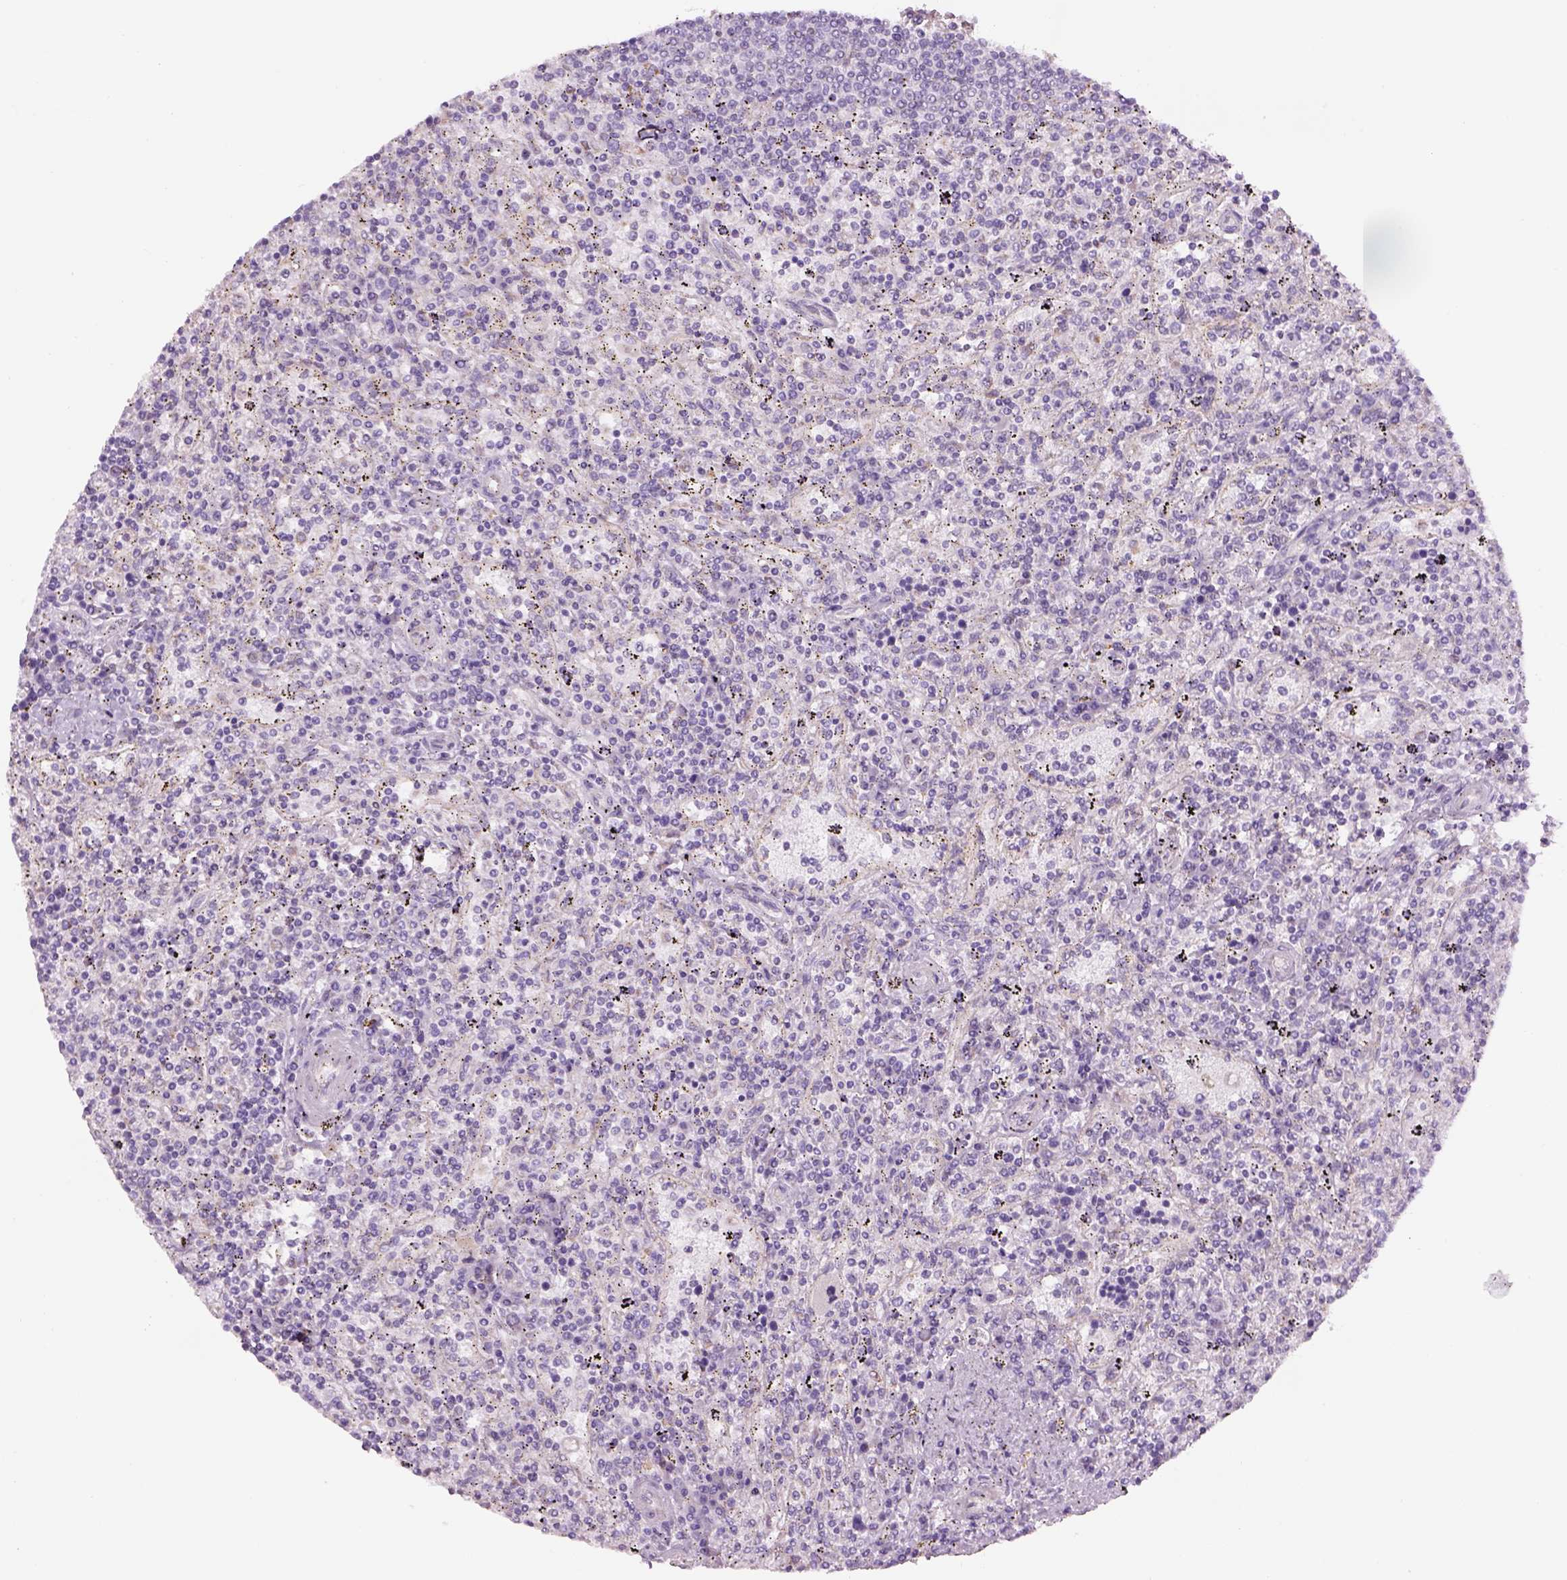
{"staining": {"intensity": "negative", "quantity": "none", "location": "none"}, "tissue": "lymphoma", "cell_type": "Tumor cells", "image_type": "cancer", "snomed": [{"axis": "morphology", "description": "Malignant lymphoma, non-Hodgkin's type, Low grade"}, {"axis": "topography", "description": "Spleen"}], "caption": "Immunohistochemical staining of malignant lymphoma, non-Hodgkin's type (low-grade) reveals no significant expression in tumor cells. (DAB (3,3'-diaminobenzidine) IHC with hematoxylin counter stain).", "gene": "IFT52", "patient": {"sex": "male", "age": 62}}